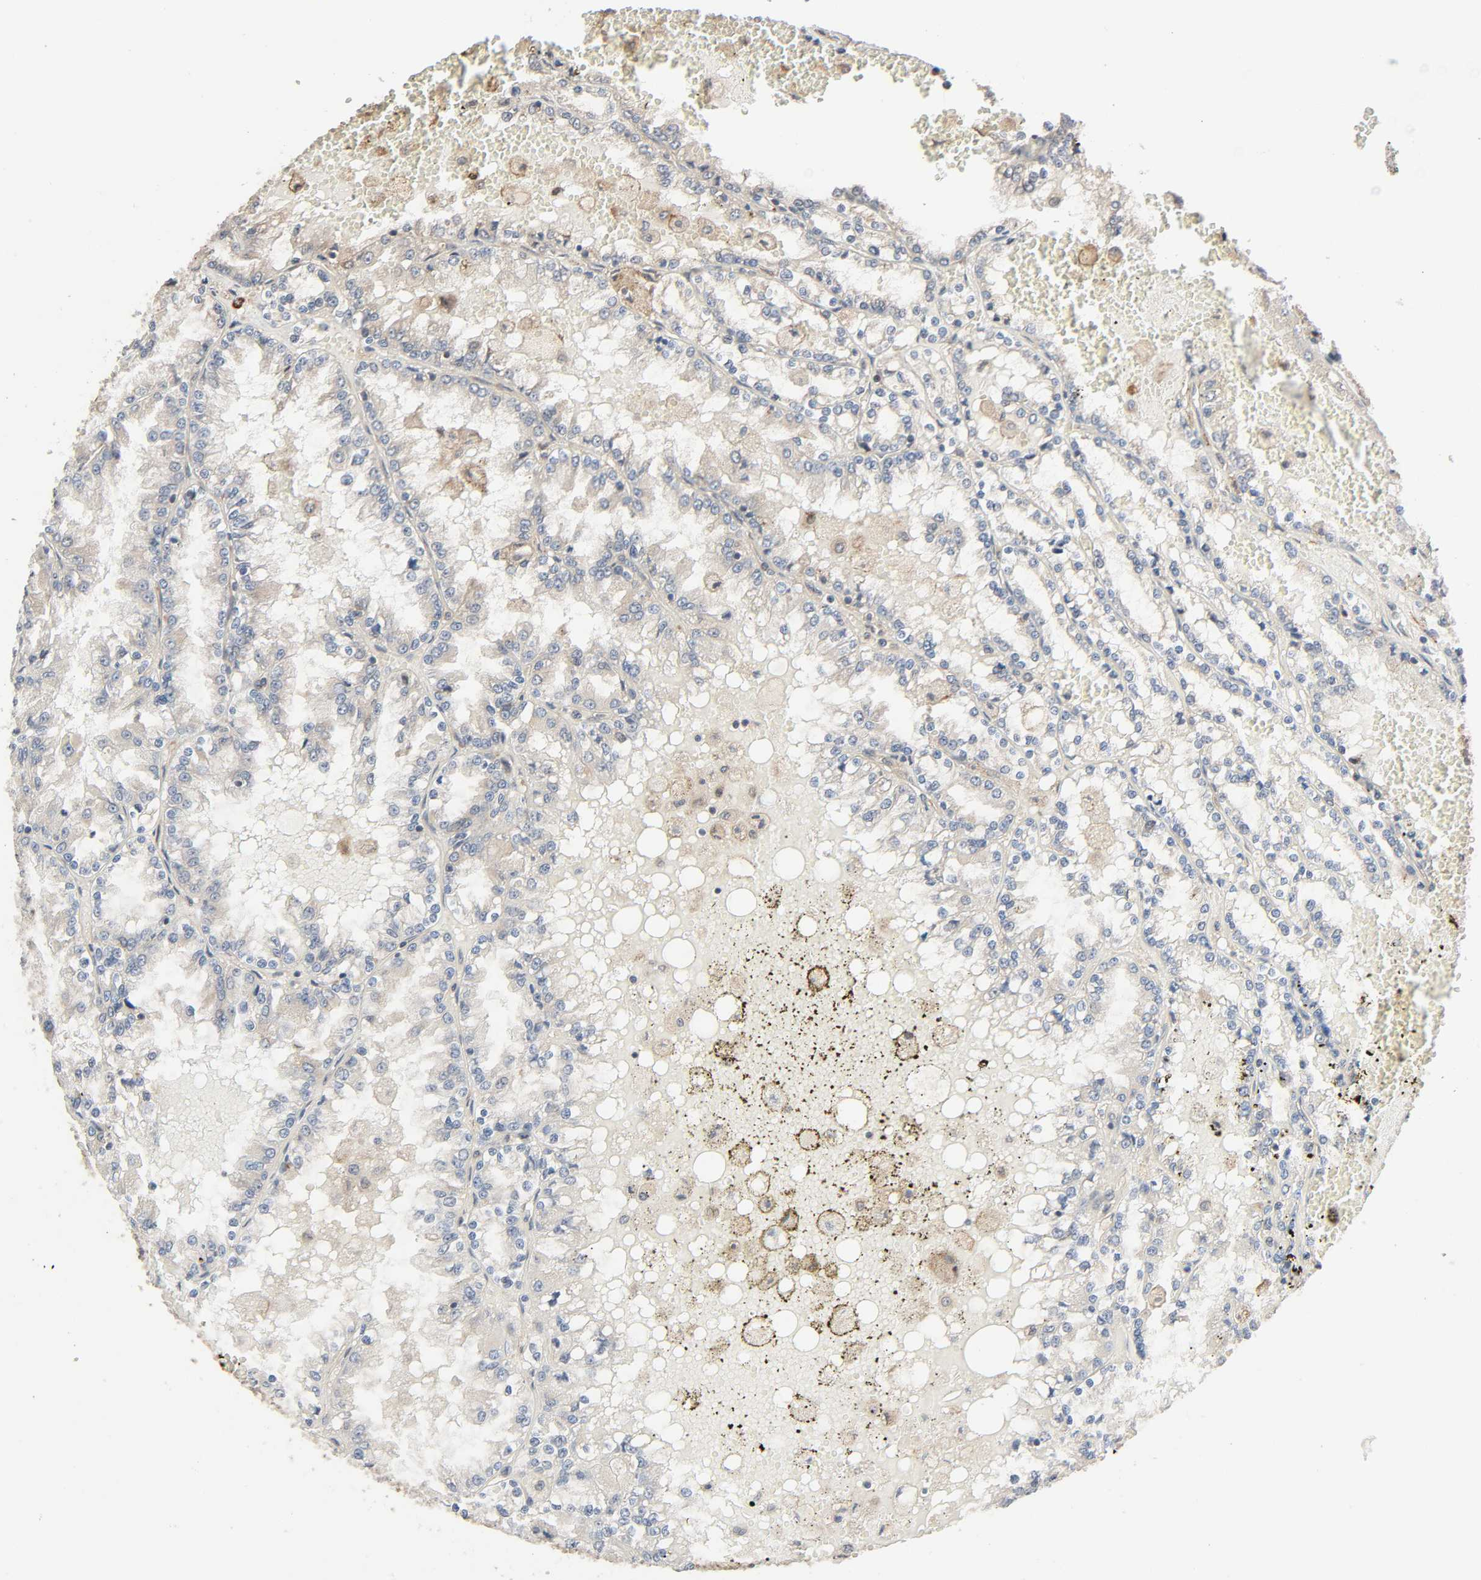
{"staining": {"intensity": "weak", "quantity": ">75%", "location": "cytoplasmic/membranous"}, "tissue": "renal cancer", "cell_type": "Tumor cells", "image_type": "cancer", "snomed": [{"axis": "morphology", "description": "Adenocarcinoma, NOS"}, {"axis": "topography", "description": "Kidney"}], "caption": "A brown stain labels weak cytoplasmic/membranous staining of a protein in renal cancer tumor cells. The staining was performed using DAB (3,3'-diaminobenzidine), with brown indicating positive protein expression. Nuclei are stained blue with hematoxylin.", "gene": "PPP2R1B", "patient": {"sex": "female", "age": 56}}